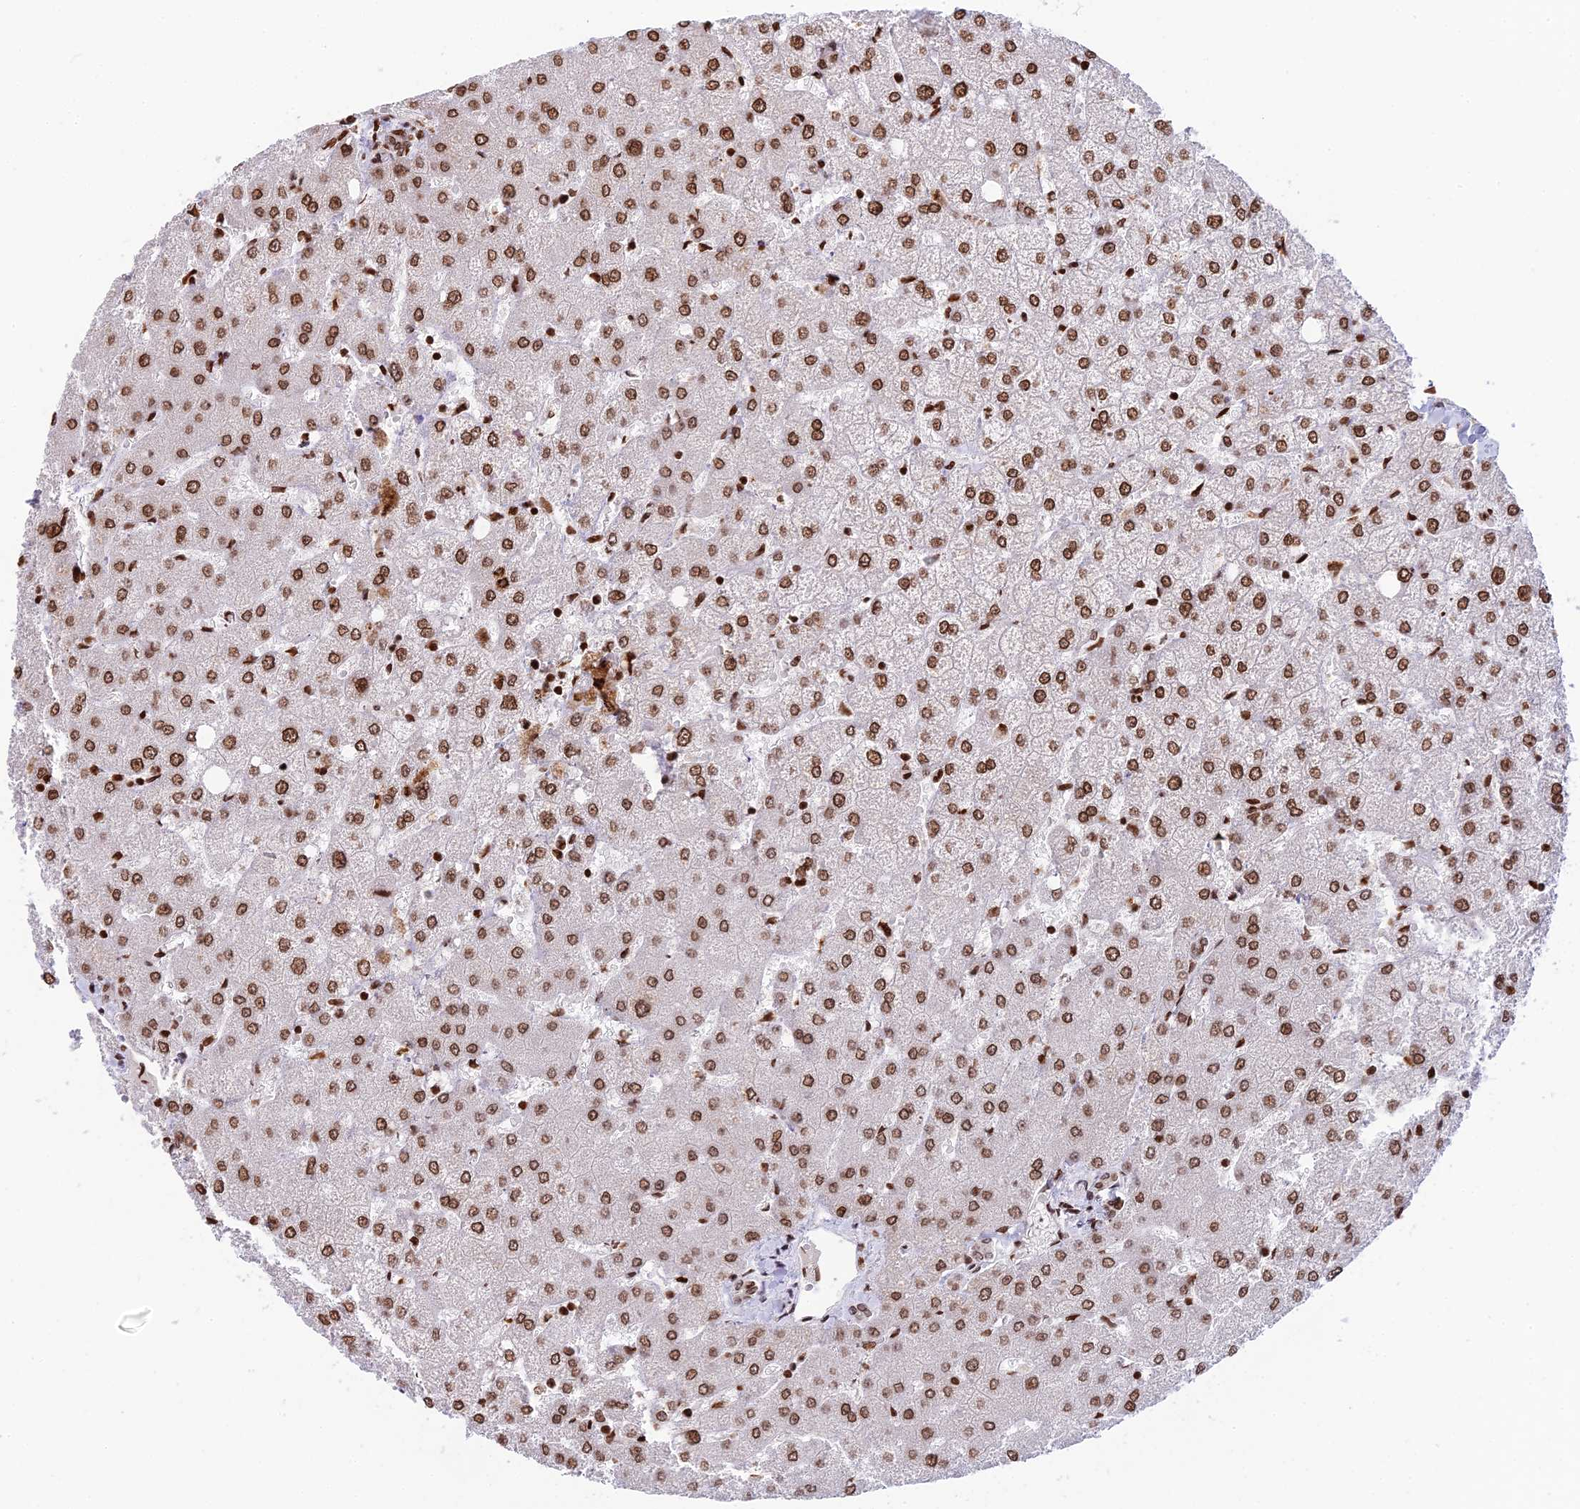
{"staining": {"intensity": "moderate", "quantity": ">75%", "location": "nuclear"}, "tissue": "liver", "cell_type": "Cholangiocytes", "image_type": "normal", "snomed": [{"axis": "morphology", "description": "Normal tissue, NOS"}, {"axis": "topography", "description": "Liver"}], "caption": "Cholangiocytes exhibit moderate nuclear expression in approximately >75% of cells in unremarkable liver.", "gene": "TET2", "patient": {"sex": "female", "age": 54}}